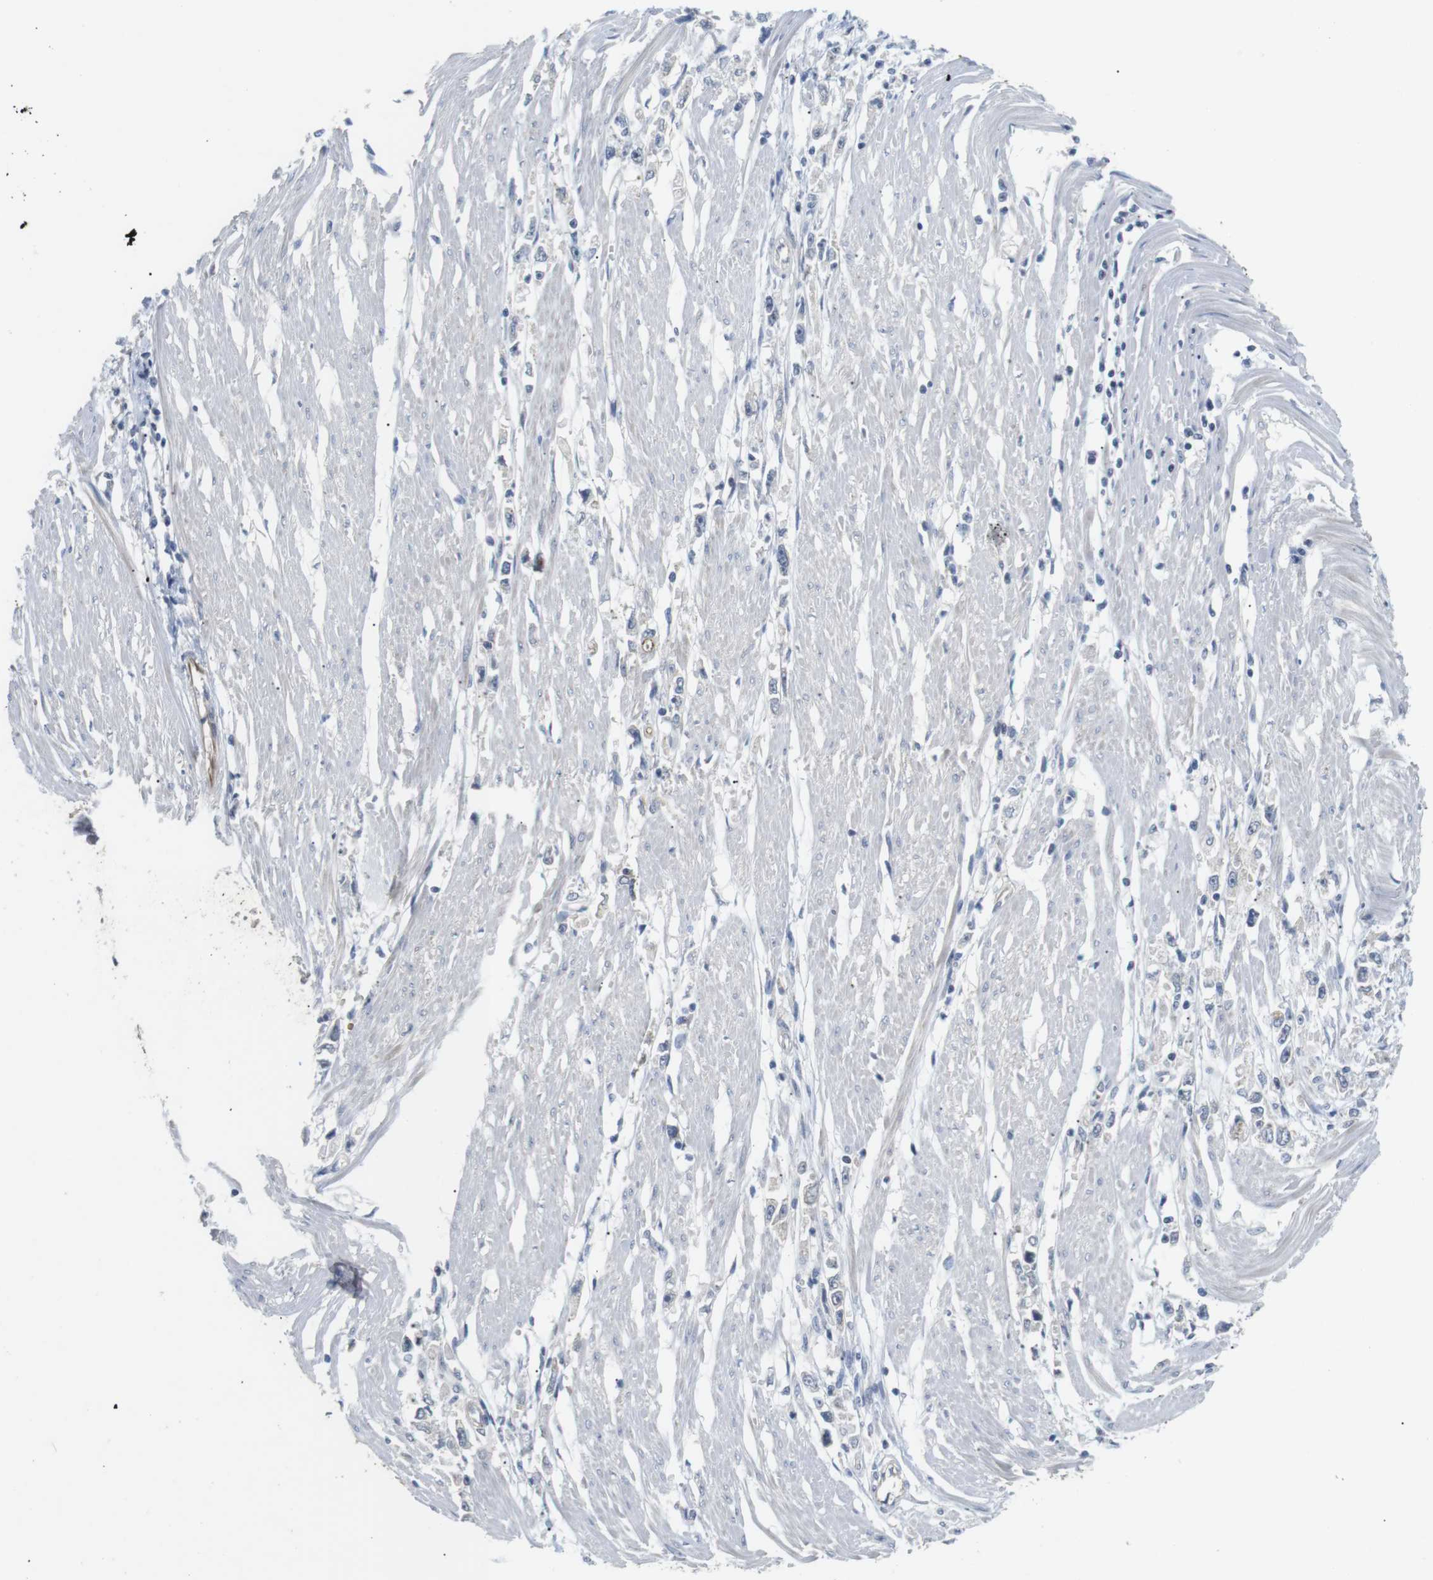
{"staining": {"intensity": "negative", "quantity": "none", "location": "none"}, "tissue": "stomach cancer", "cell_type": "Tumor cells", "image_type": "cancer", "snomed": [{"axis": "morphology", "description": "Adenocarcinoma, NOS"}, {"axis": "topography", "description": "Stomach"}], "caption": "Immunohistochemistry (IHC) histopathology image of neoplastic tissue: human stomach cancer stained with DAB (3,3'-diaminobenzidine) exhibits no significant protein positivity in tumor cells.", "gene": "NECTIN1", "patient": {"sex": "female", "age": 59}}